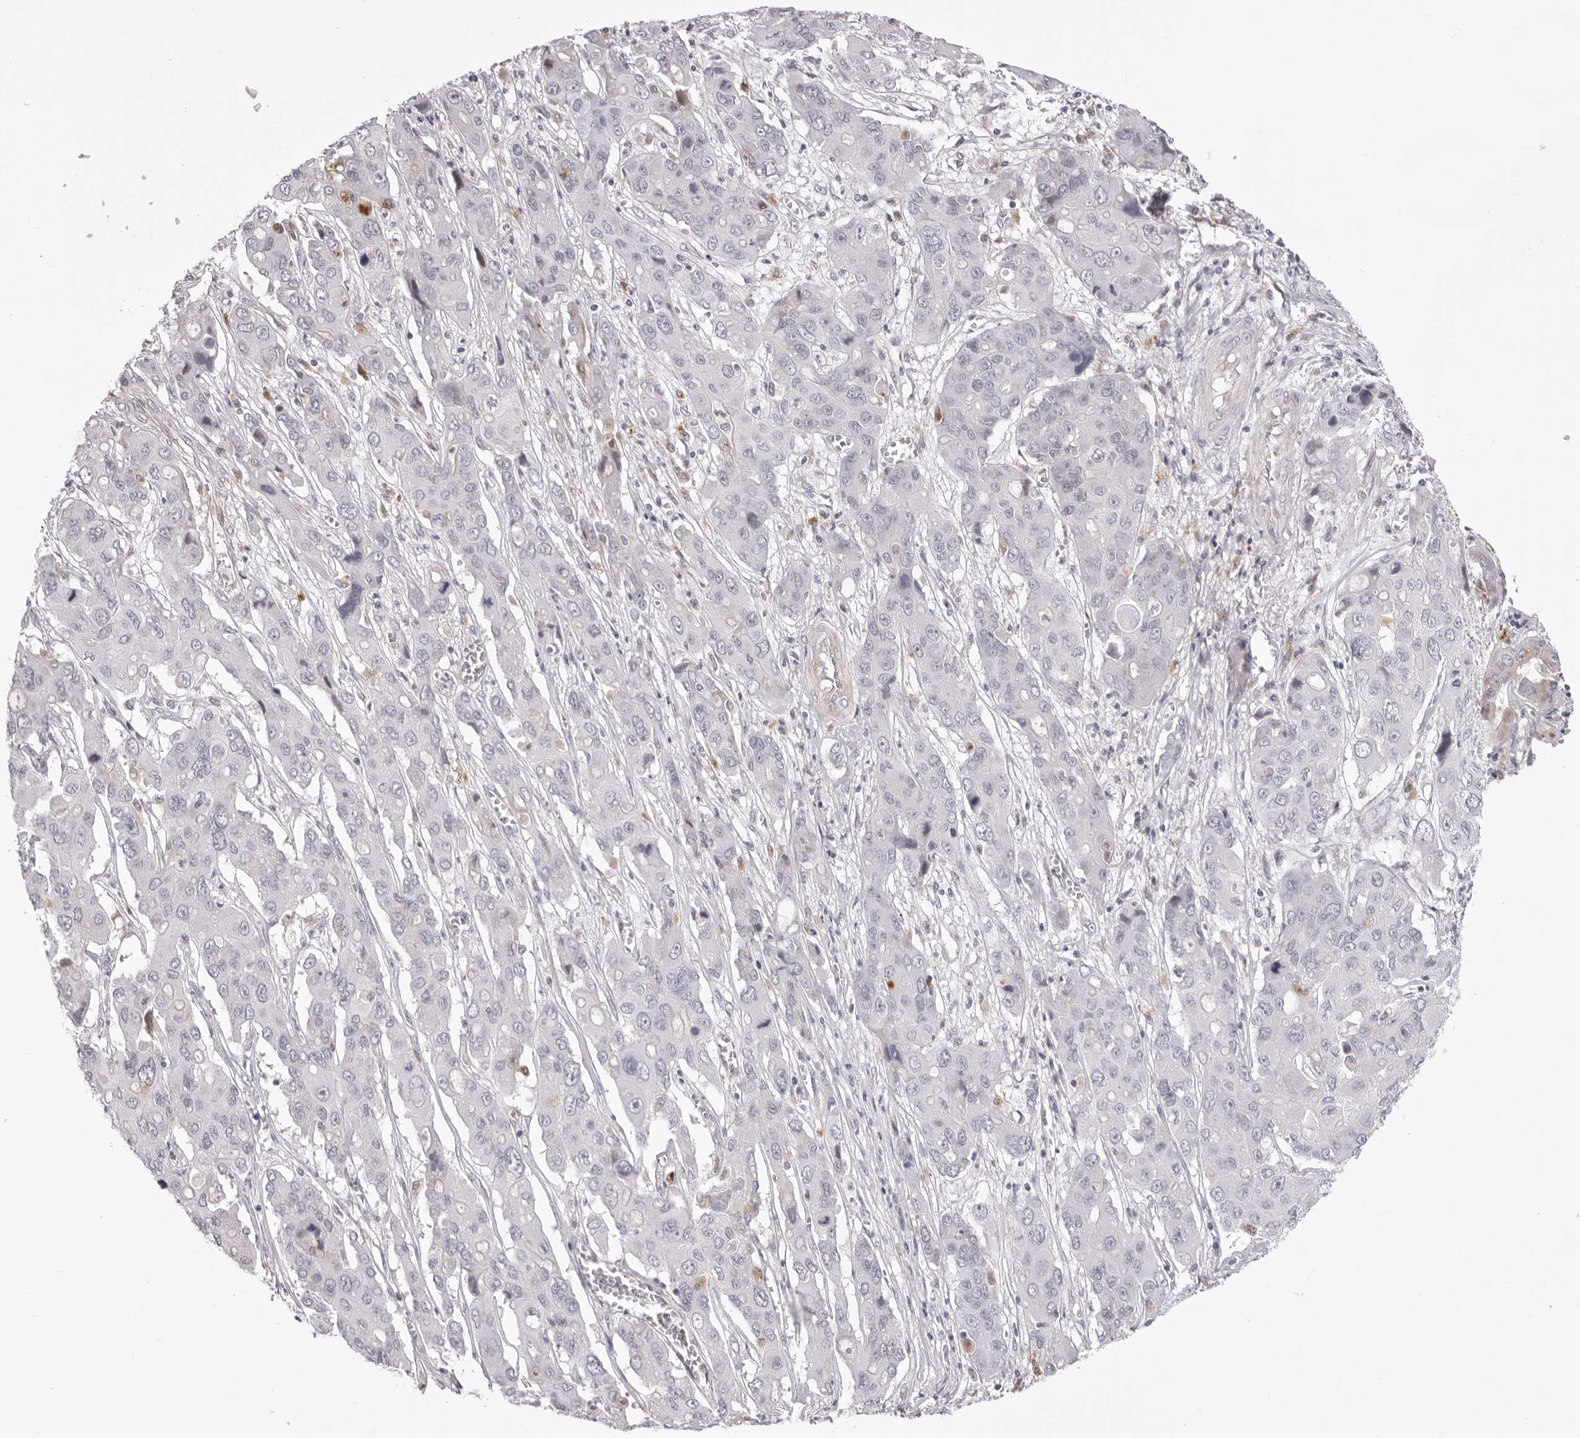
{"staining": {"intensity": "negative", "quantity": "none", "location": "none"}, "tissue": "liver cancer", "cell_type": "Tumor cells", "image_type": "cancer", "snomed": [{"axis": "morphology", "description": "Cholangiocarcinoma"}, {"axis": "topography", "description": "Liver"}], "caption": "Liver cancer stained for a protein using IHC reveals no staining tumor cells.", "gene": "SUGCT", "patient": {"sex": "male", "age": 67}}